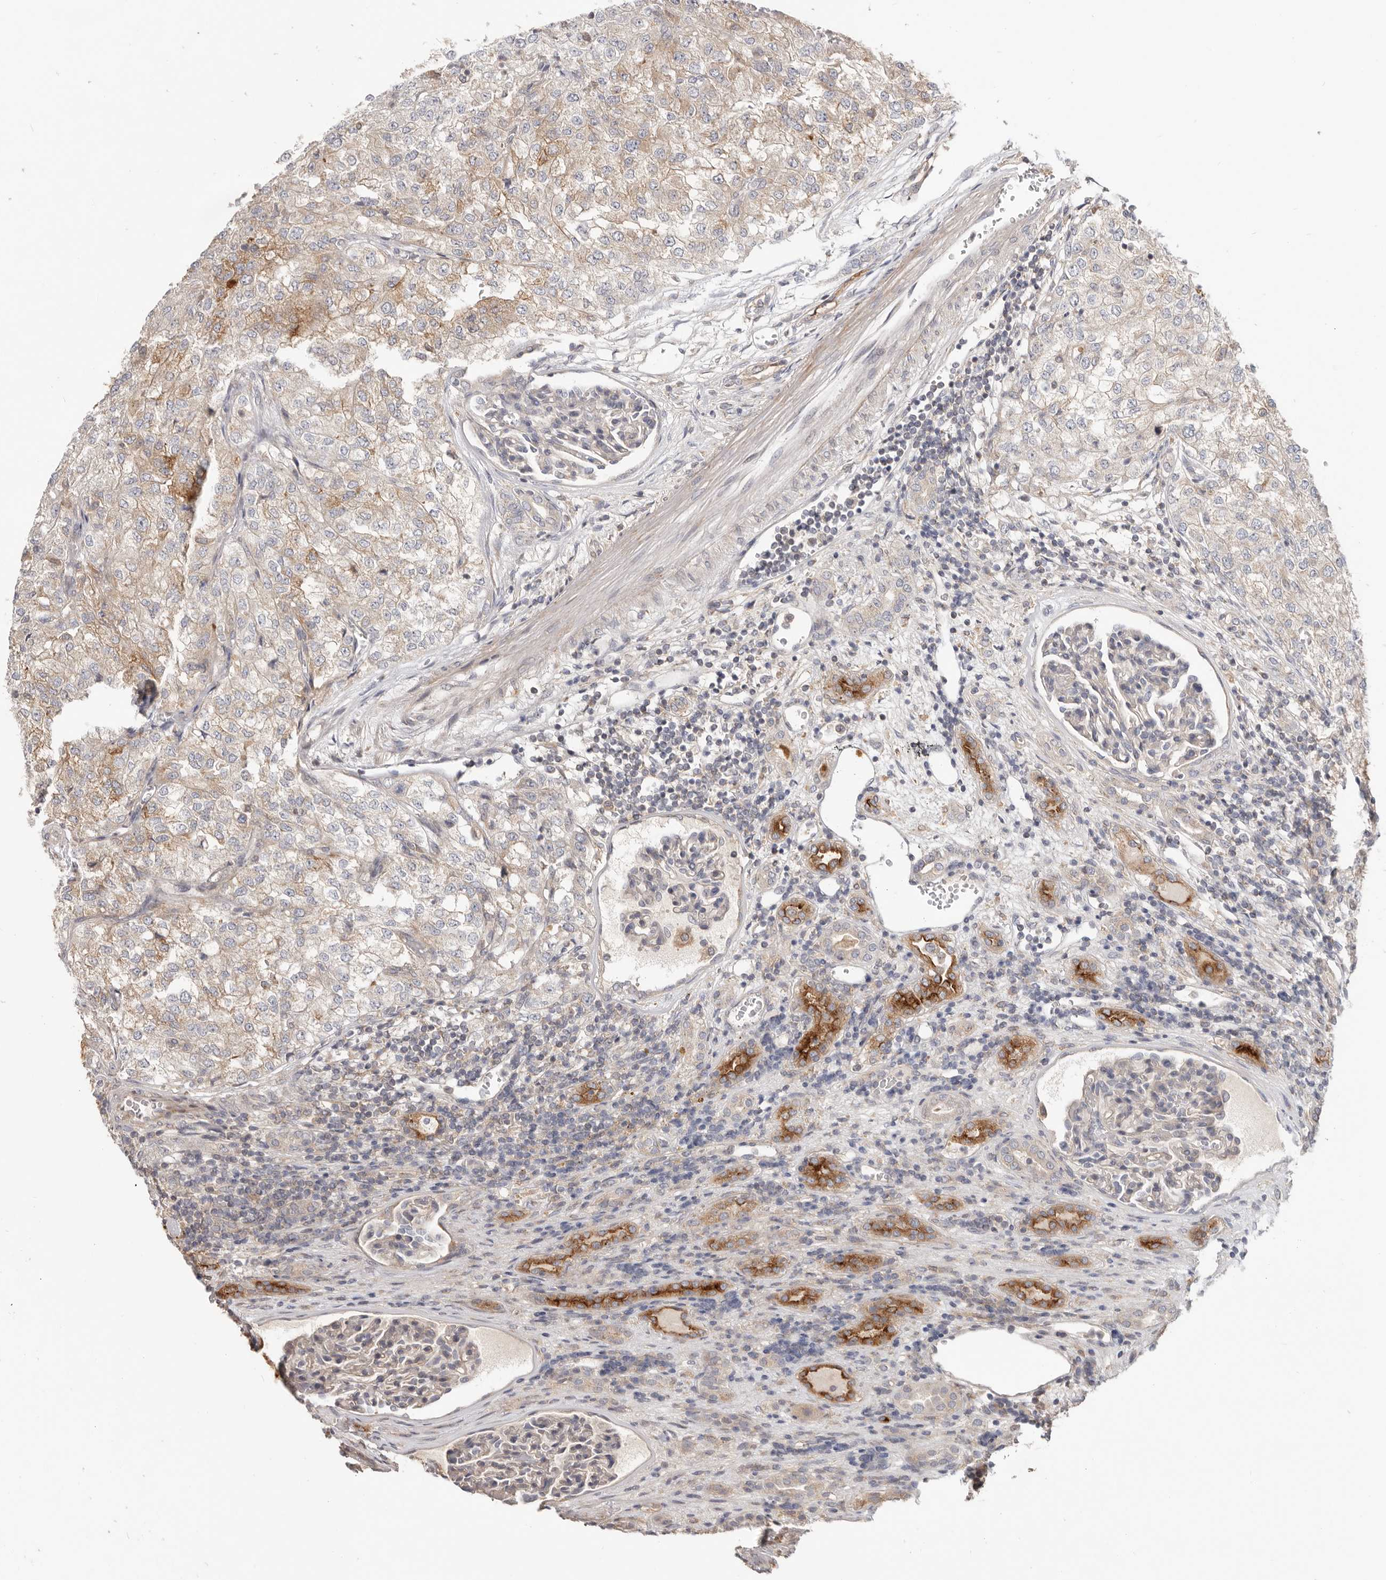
{"staining": {"intensity": "weak", "quantity": "25%-75%", "location": "cytoplasmic/membranous"}, "tissue": "renal cancer", "cell_type": "Tumor cells", "image_type": "cancer", "snomed": [{"axis": "morphology", "description": "Adenocarcinoma, NOS"}, {"axis": "topography", "description": "Kidney"}], "caption": "Adenocarcinoma (renal) stained with a brown dye displays weak cytoplasmic/membranous positive staining in about 25%-75% of tumor cells.", "gene": "LRP6", "patient": {"sex": "female", "age": 54}}